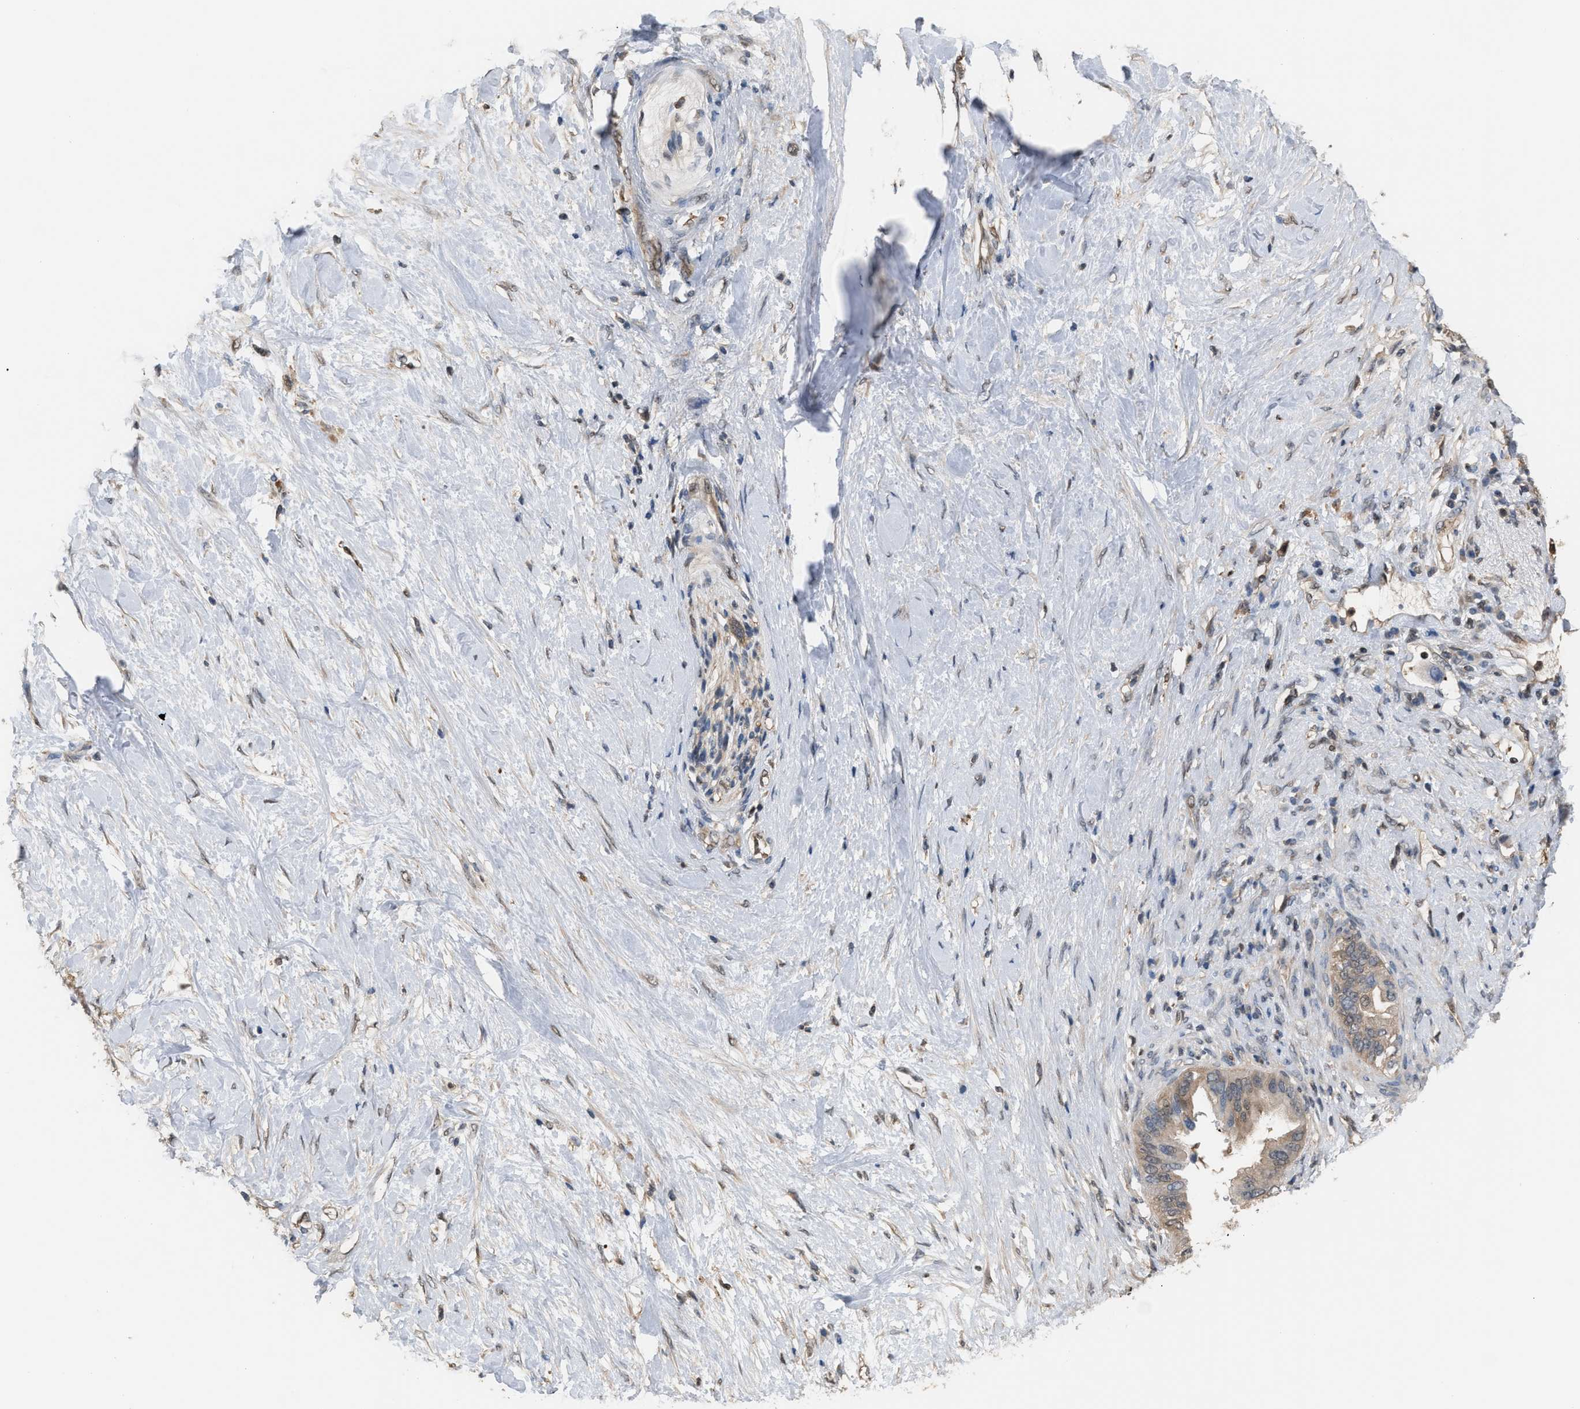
{"staining": {"intensity": "weak", "quantity": "<25%", "location": "cytoplasmic/membranous"}, "tissue": "pancreatic cancer", "cell_type": "Tumor cells", "image_type": "cancer", "snomed": [{"axis": "morphology", "description": "Adenocarcinoma, NOS"}, {"axis": "topography", "description": "Pancreas"}], "caption": "High magnification brightfield microscopy of pancreatic cancer (adenocarcinoma) stained with DAB (3,3'-diaminobenzidine) (brown) and counterstained with hematoxylin (blue): tumor cells show no significant positivity.", "gene": "MTPN", "patient": {"sex": "female", "age": 56}}